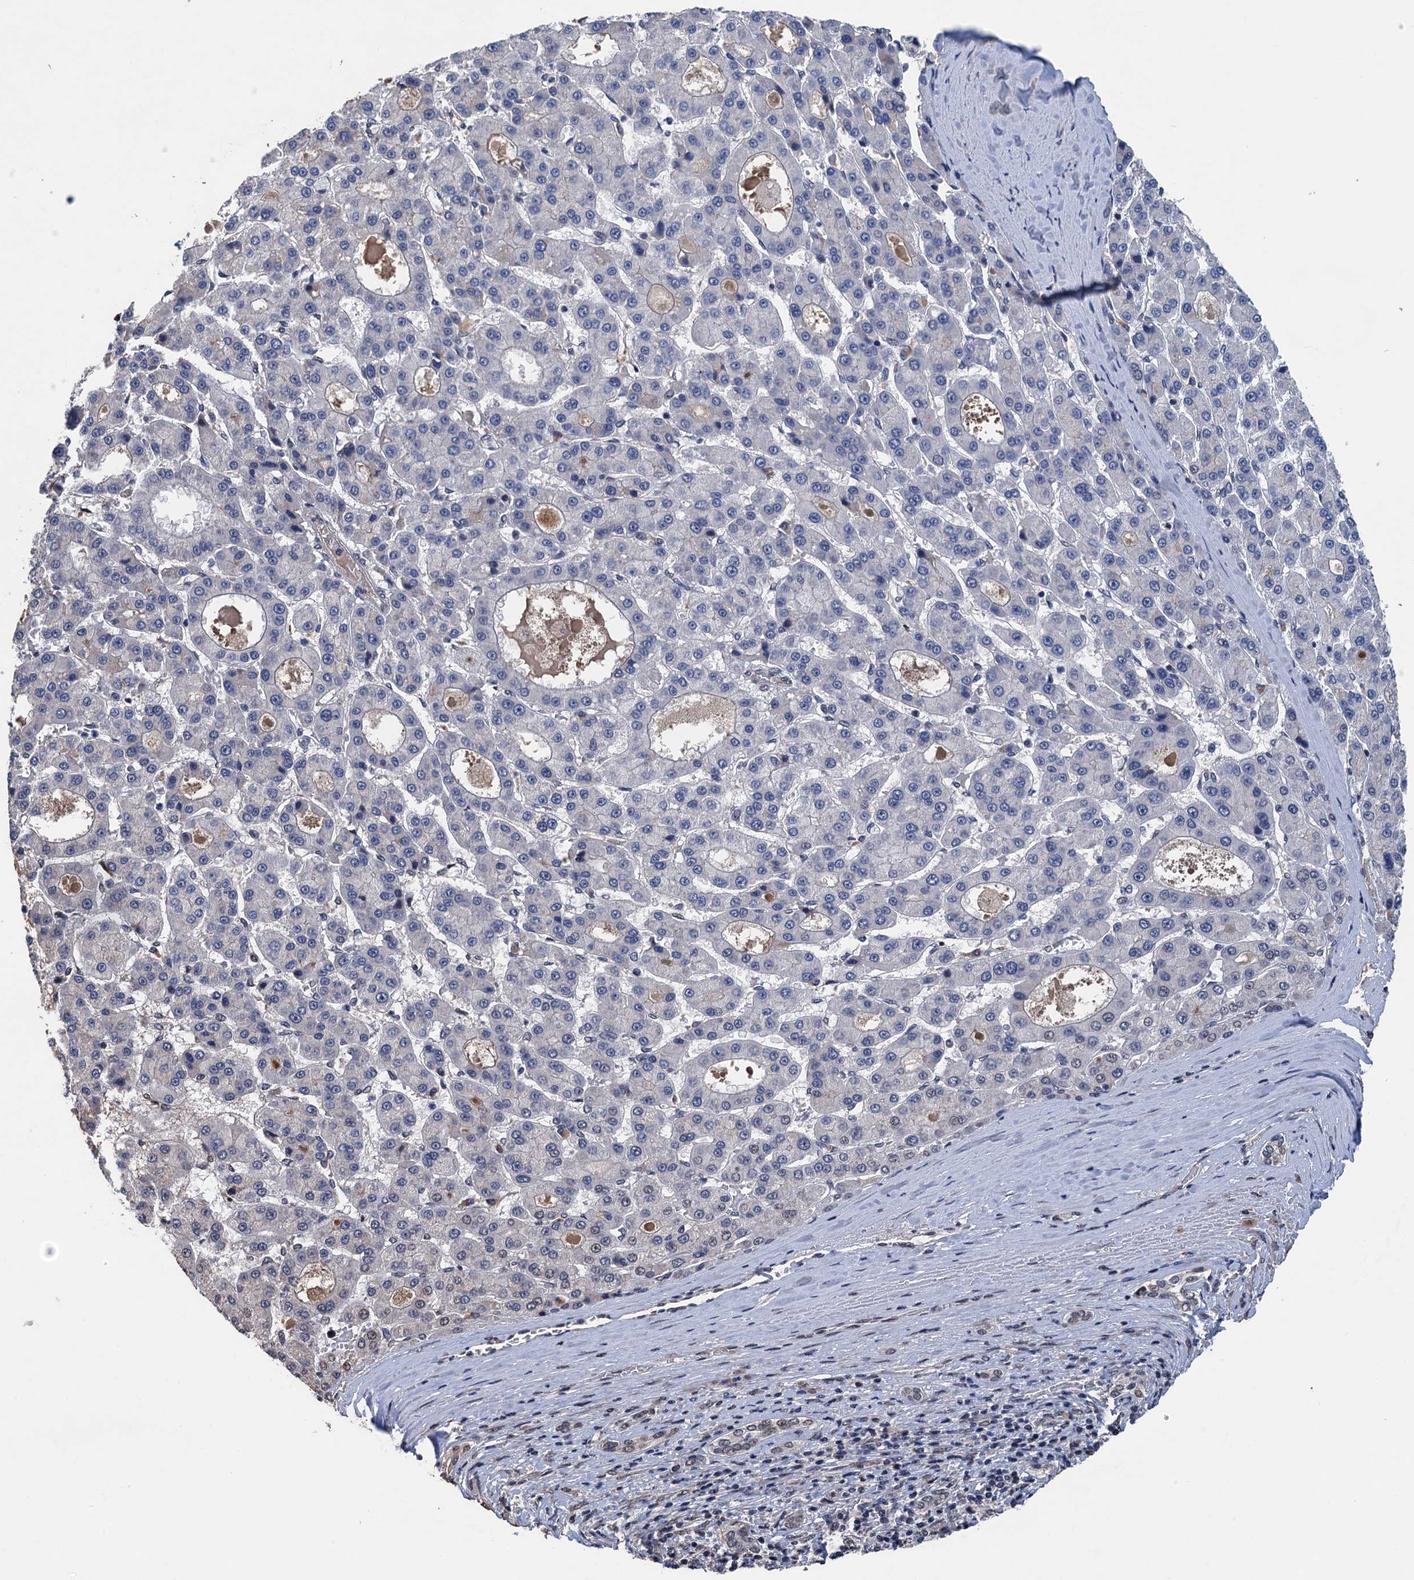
{"staining": {"intensity": "negative", "quantity": "none", "location": "none"}, "tissue": "liver cancer", "cell_type": "Tumor cells", "image_type": "cancer", "snomed": [{"axis": "morphology", "description": "Carcinoma, Hepatocellular, NOS"}, {"axis": "topography", "description": "Liver"}], "caption": "The immunohistochemistry image has no significant staining in tumor cells of liver cancer tissue.", "gene": "ART5", "patient": {"sex": "male", "age": 70}}